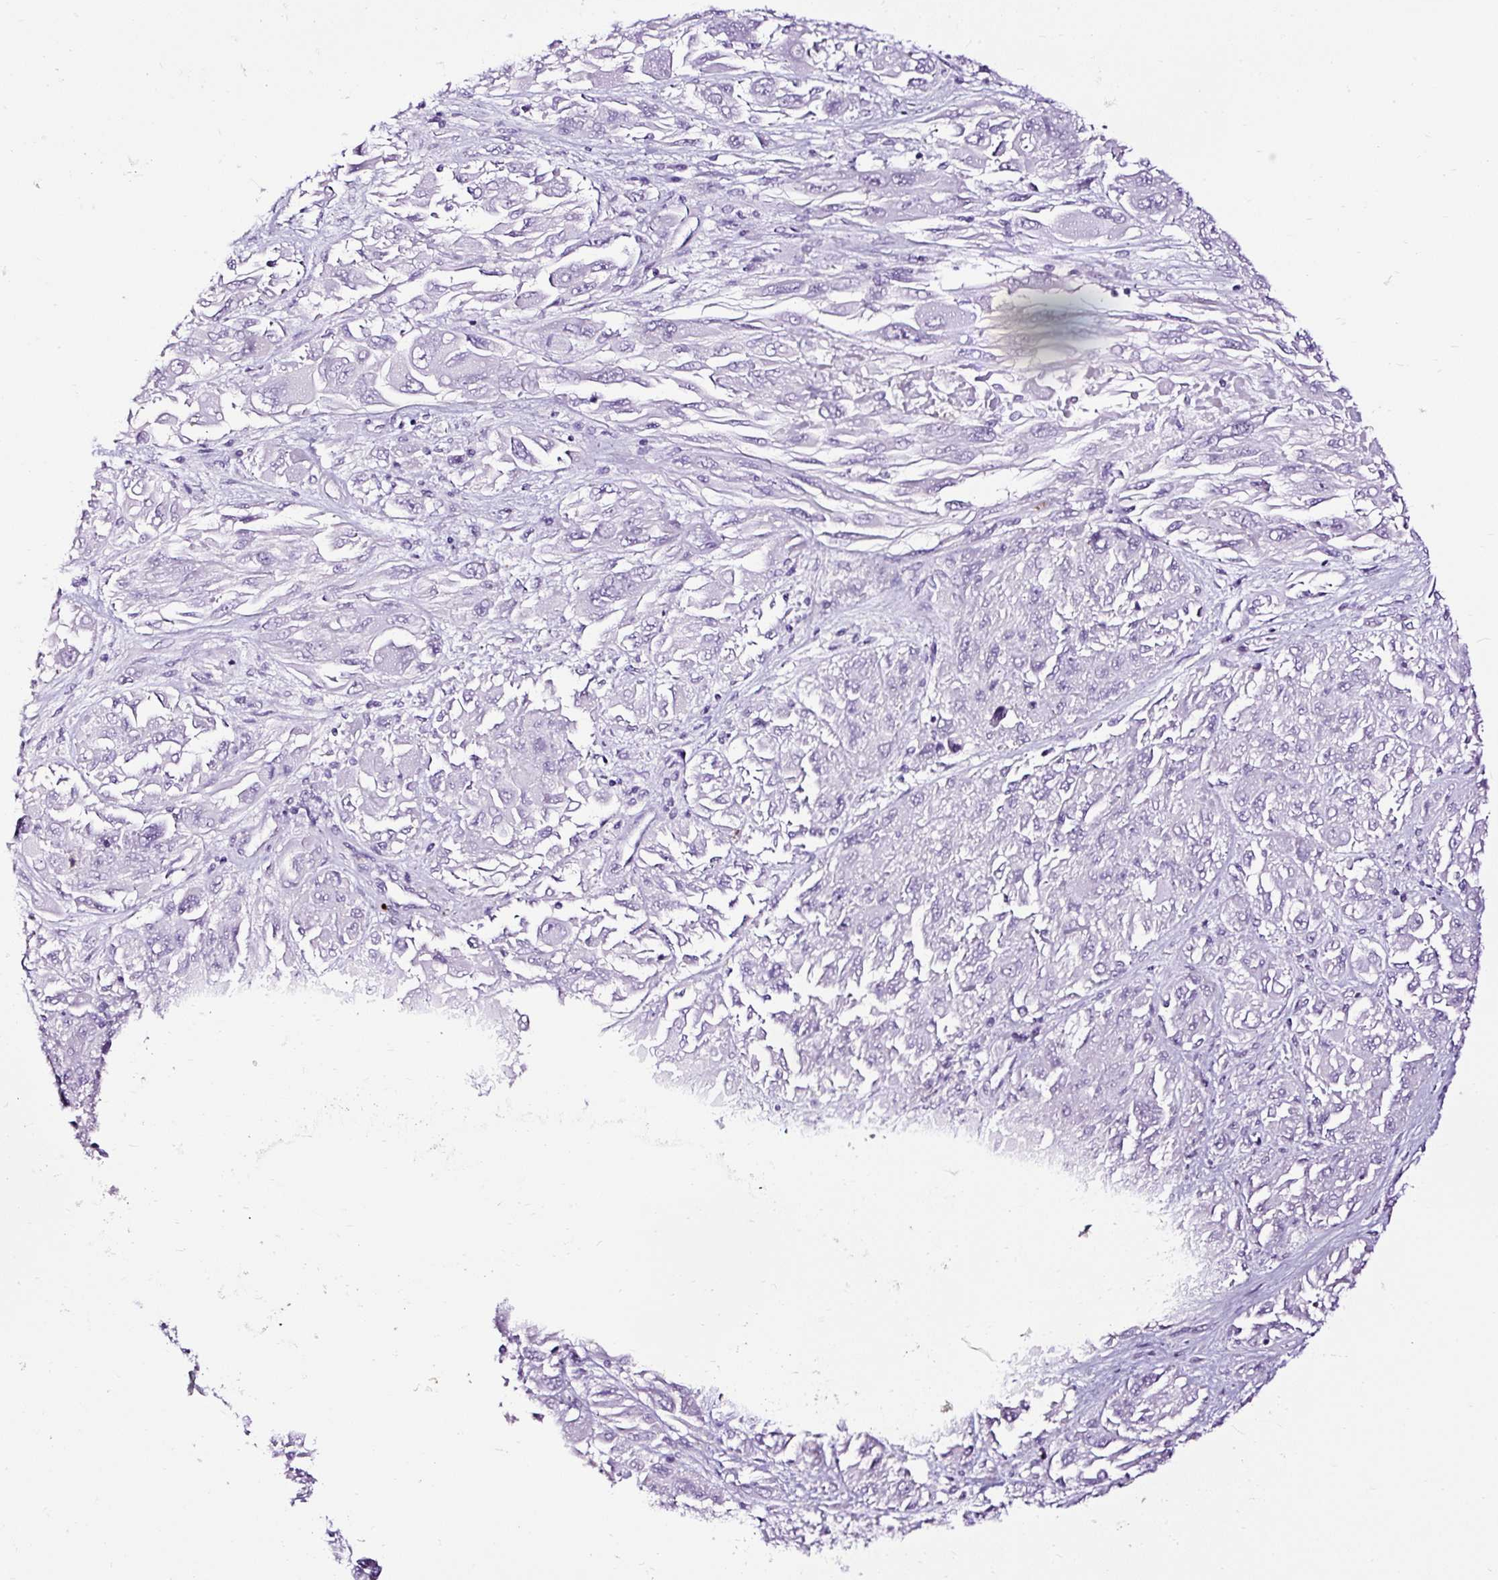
{"staining": {"intensity": "negative", "quantity": "none", "location": "none"}, "tissue": "melanoma", "cell_type": "Tumor cells", "image_type": "cancer", "snomed": [{"axis": "morphology", "description": "Malignant melanoma, NOS"}, {"axis": "topography", "description": "Skin"}], "caption": "This is an IHC image of human melanoma. There is no staining in tumor cells.", "gene": "SLC7A8", "patient": {"sex": "female", "age": 91}}